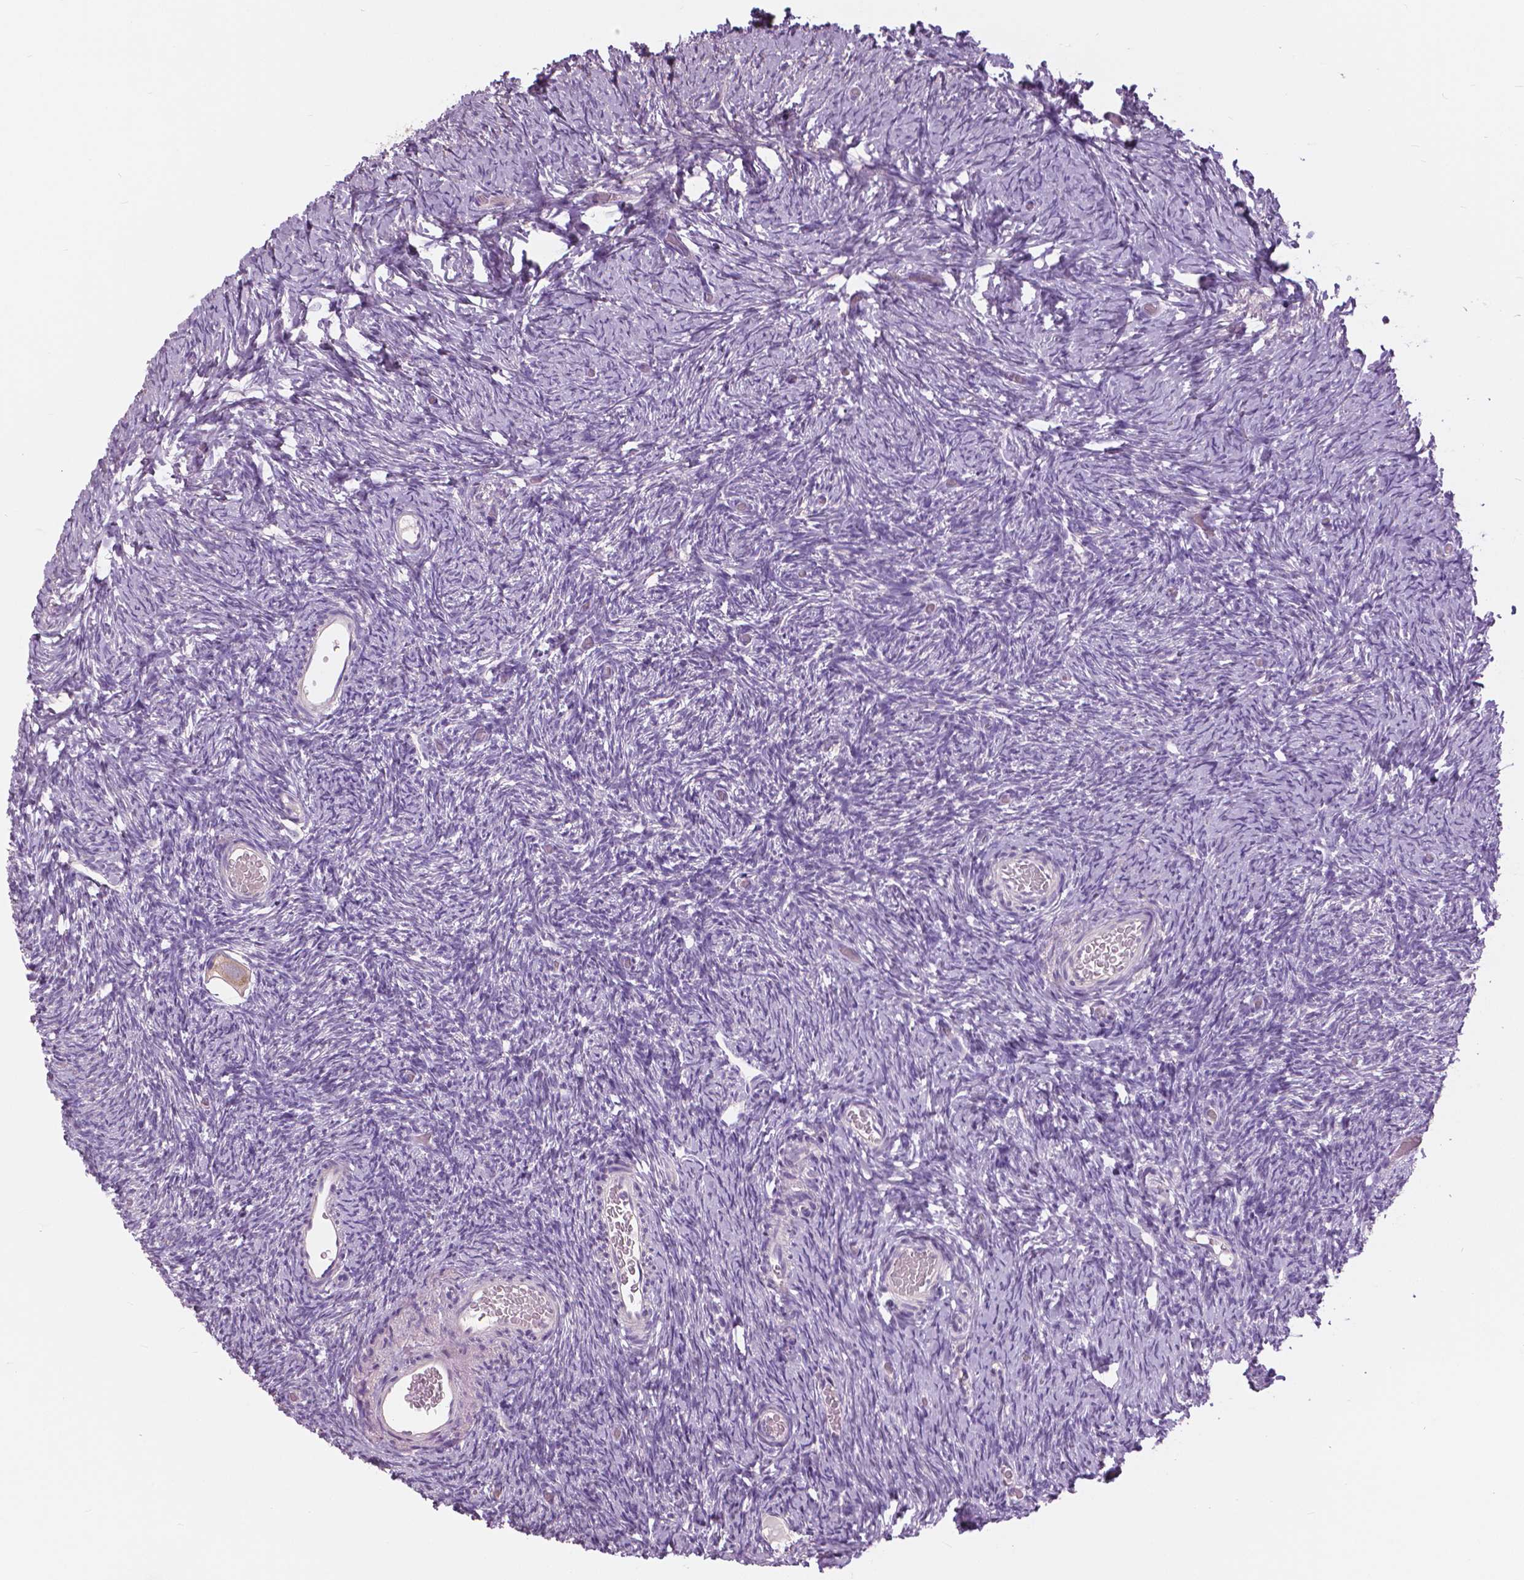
{"staining": {"intensity": "negative", "quantity": "none", "location": "none"}, "tissue": "ovary", "cell_type": "Follicle cells", "image_type": "normal", "snomed": [{"axis": "morphology", "description": "Normal tissue, NOS"}, {"axis": "topography", "description": "Ovary"}], "caption": "Immunohistochemistry (IHC) histopathology image of unremarkable ovary: ovary stained with DAB shows no significant protein positivity in follicle cells.", "gene": "SERPINI1", "patient": {"sex": "female", "age": 39}}